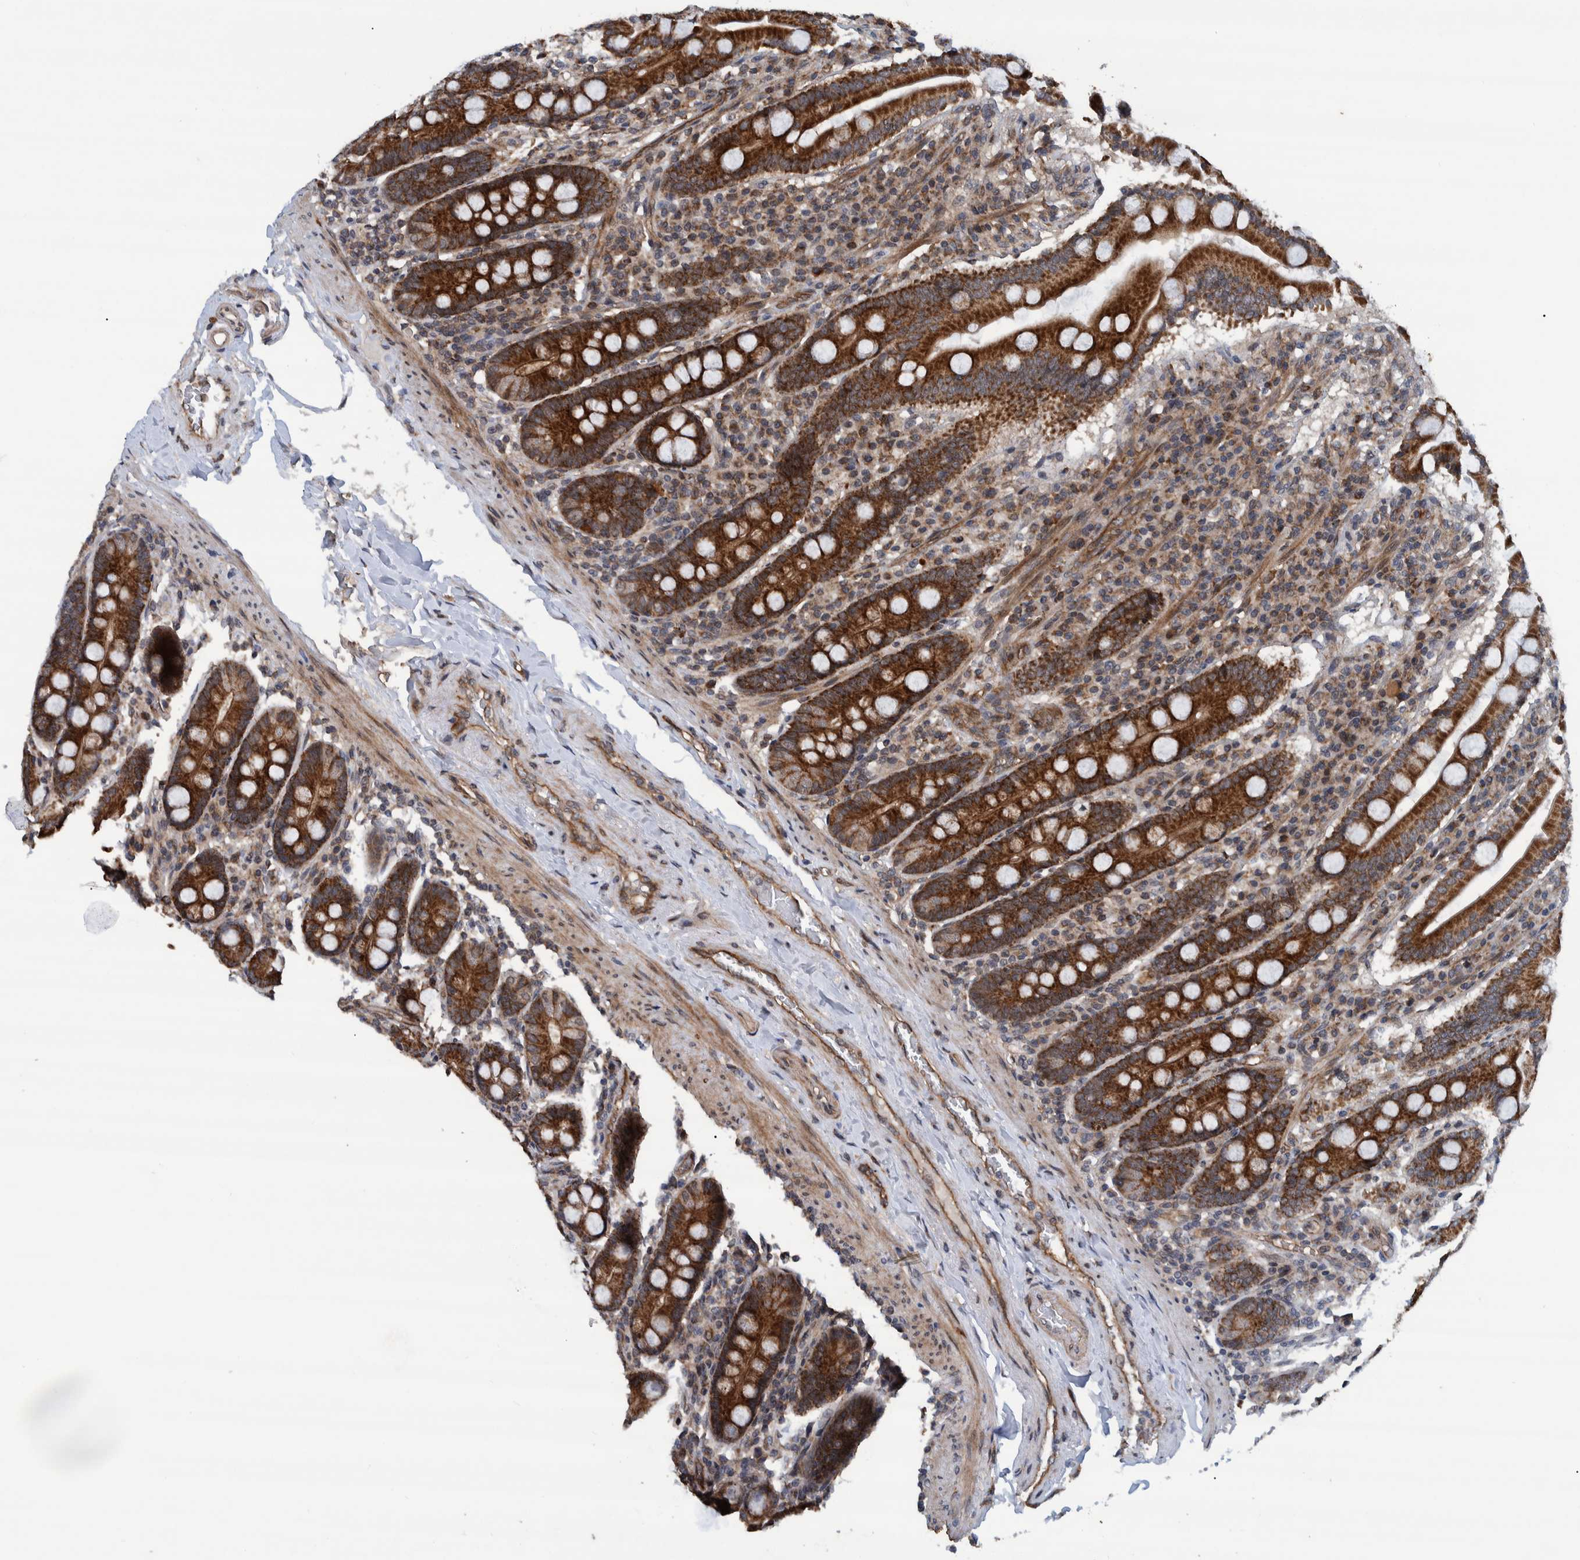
{"staining": {"intensity": "strong", "quantity": ">75%", "location": "cytoplasmic/membranous"}, "tissue": "duodenum", "cell_type": "Glandular cells", "image_type": "normal", "snomed": [{"axis": "morphology", "description": "Normal tissue, NOS"}, {"axis": "topography", "description": "Duodenum"}], "caption": "Immunohistochemical staining of unremarkable human duodenum reveals strong cytoplasmic/membranous protein positivity in approximately >75% of glandular cells.", "gene": "MRPS7", "patient": {"sex": "male", "age": 50}}